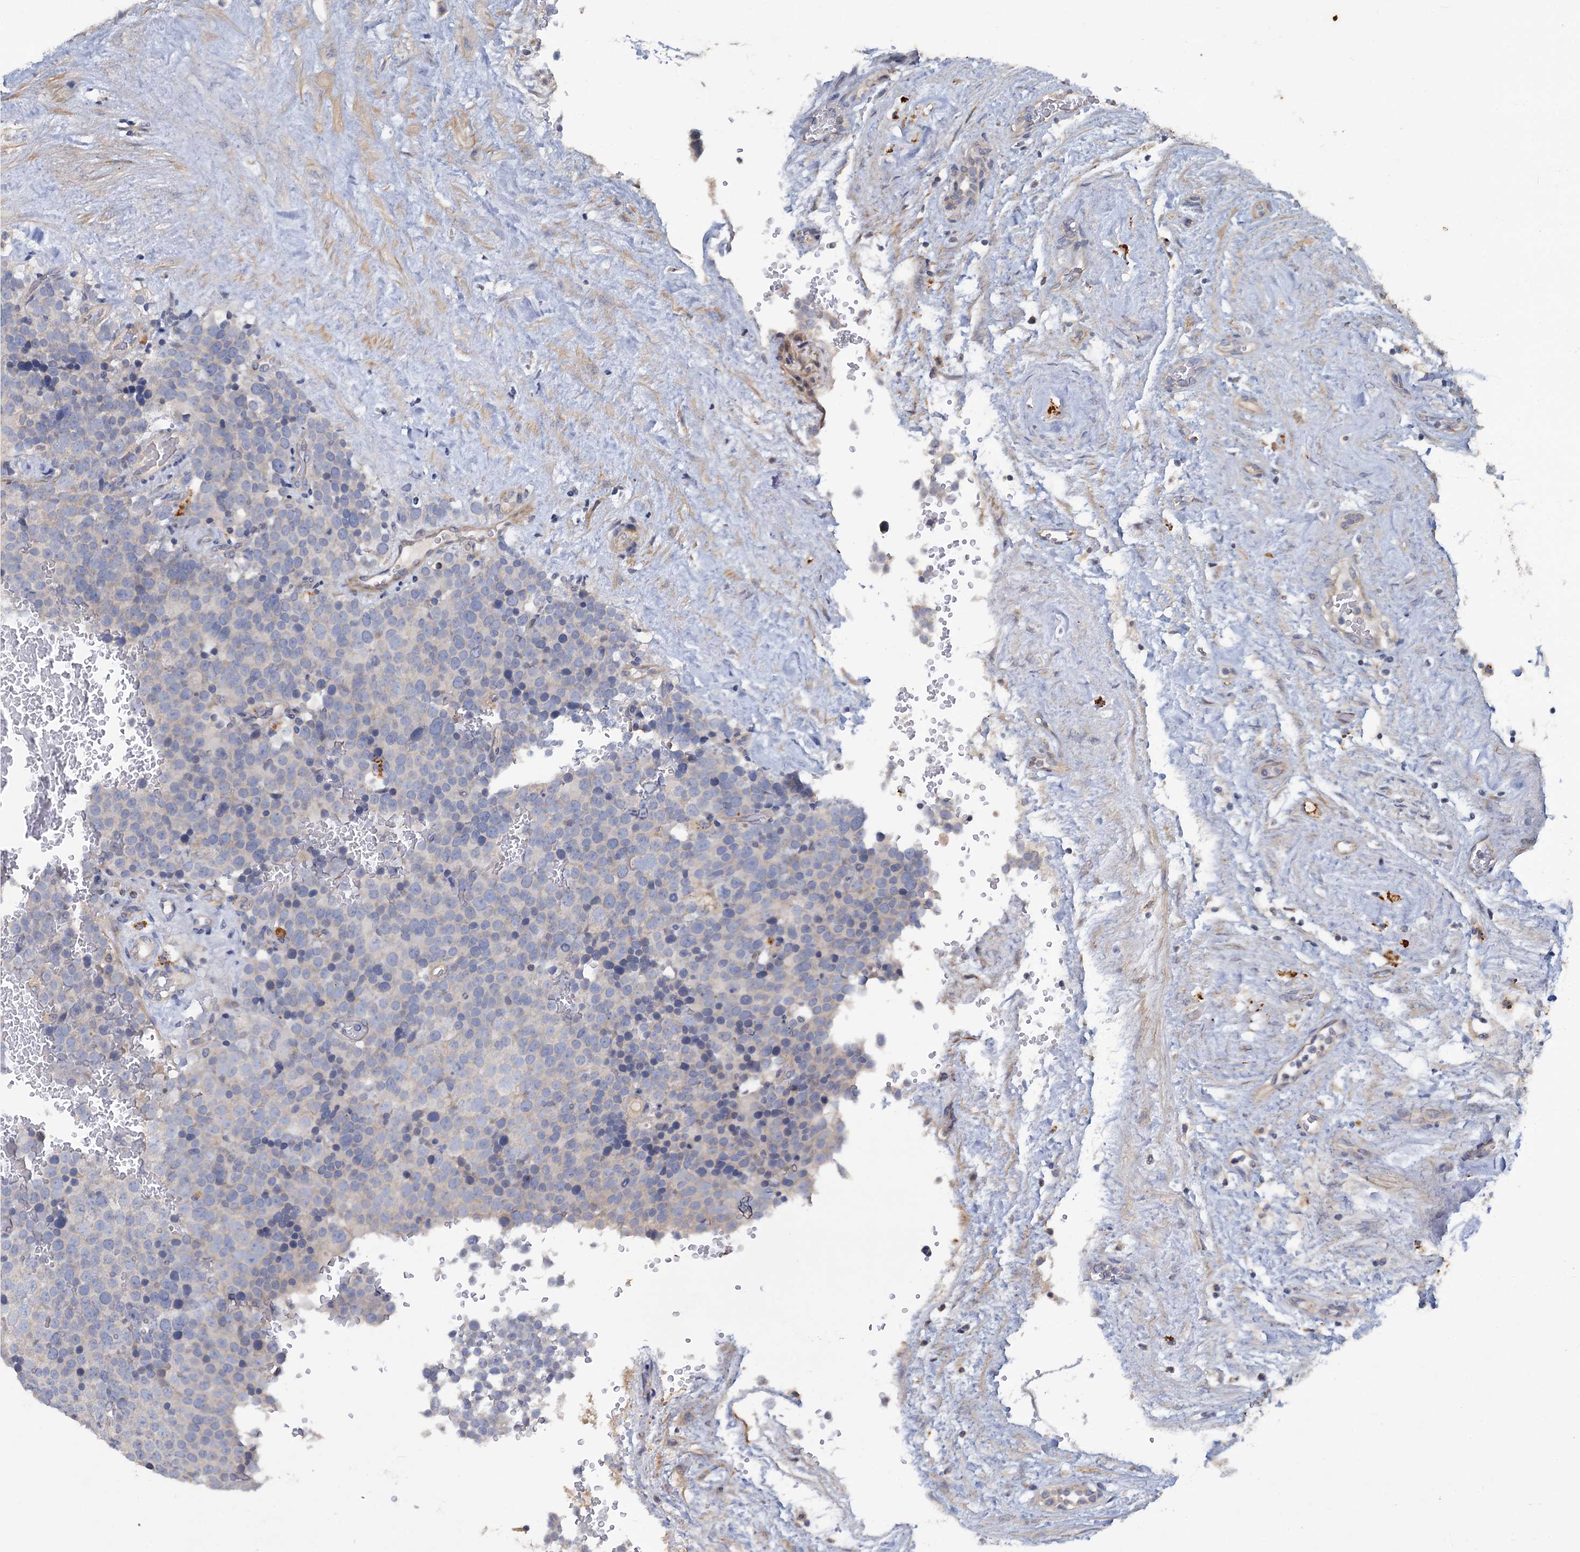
{"staining": {"intensity": "negative", "quantity": "none", "location": "none"}, "tissue": "testis cancer", "cell_type": "Tumor cells", "image_type": "cancer", "snomed": [{"axis": "morphology", "description": "Seminoma, NOS"}, {"axis": "topography", "description": "Testis"}], "caption": "Immunohistochemistry of human testis cancer reveals no staining in tumor cells.", "gene": "SLC2A7", "patient": {"sex": "male", "age": 71}}